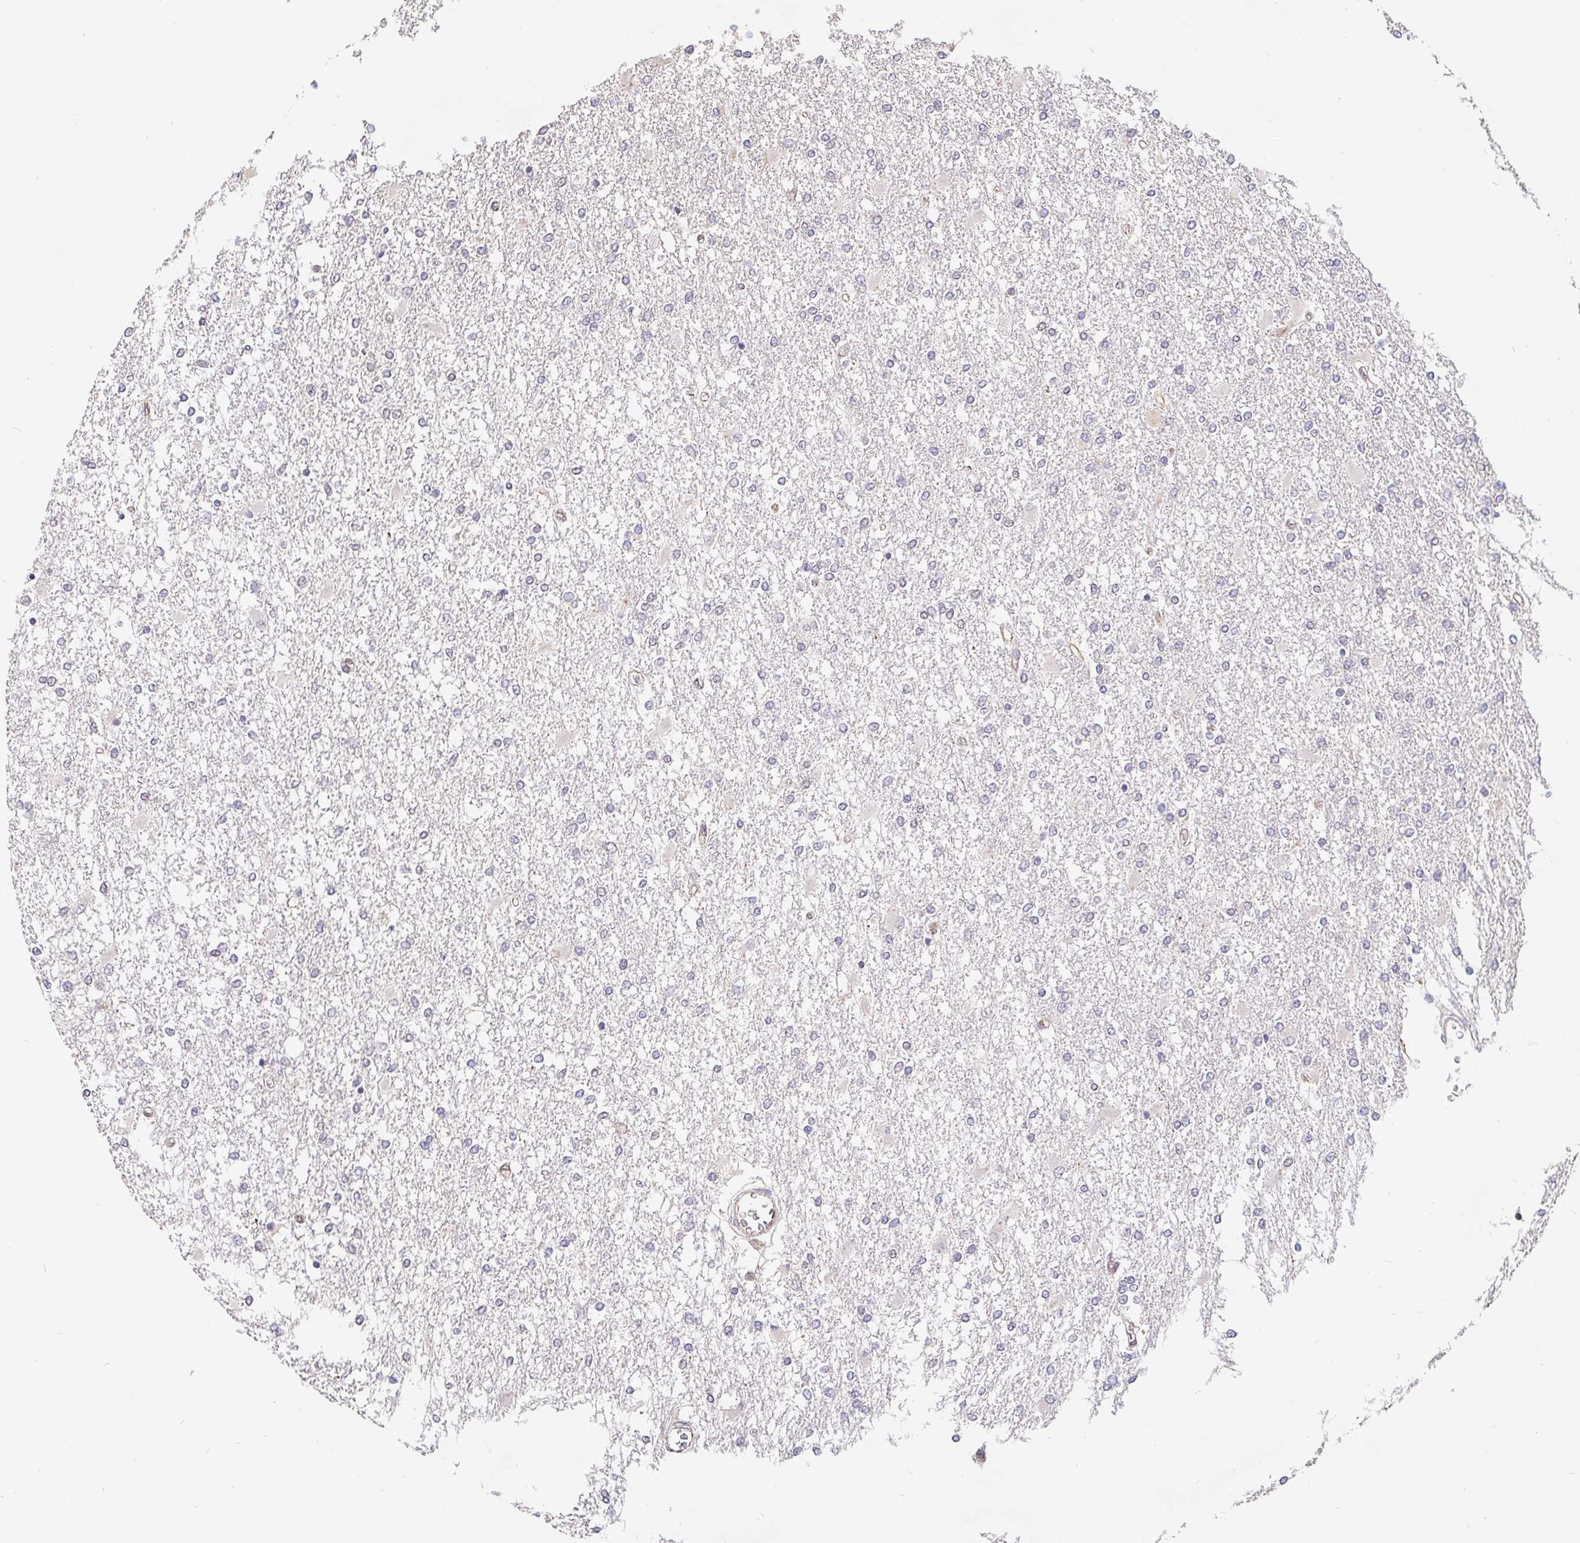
{"staining": {"intensity": "negative", "quantity": "none", "location": "none"}, "tissue": "glioma", "cell_type": "Tumor cells", "image_type": "cancer", "snomed": [{"axis": "morphology", "description": "Glioma, malignant, High grade"}, {"axis": "topography", "description": "Cerebral cortex"}], "caption": "This is a micrograph of IHC staining of glioma, which shows no expression in tumor cells.", "gene": "POU2F1", "patient": {"sex": "male", "age": 79}}